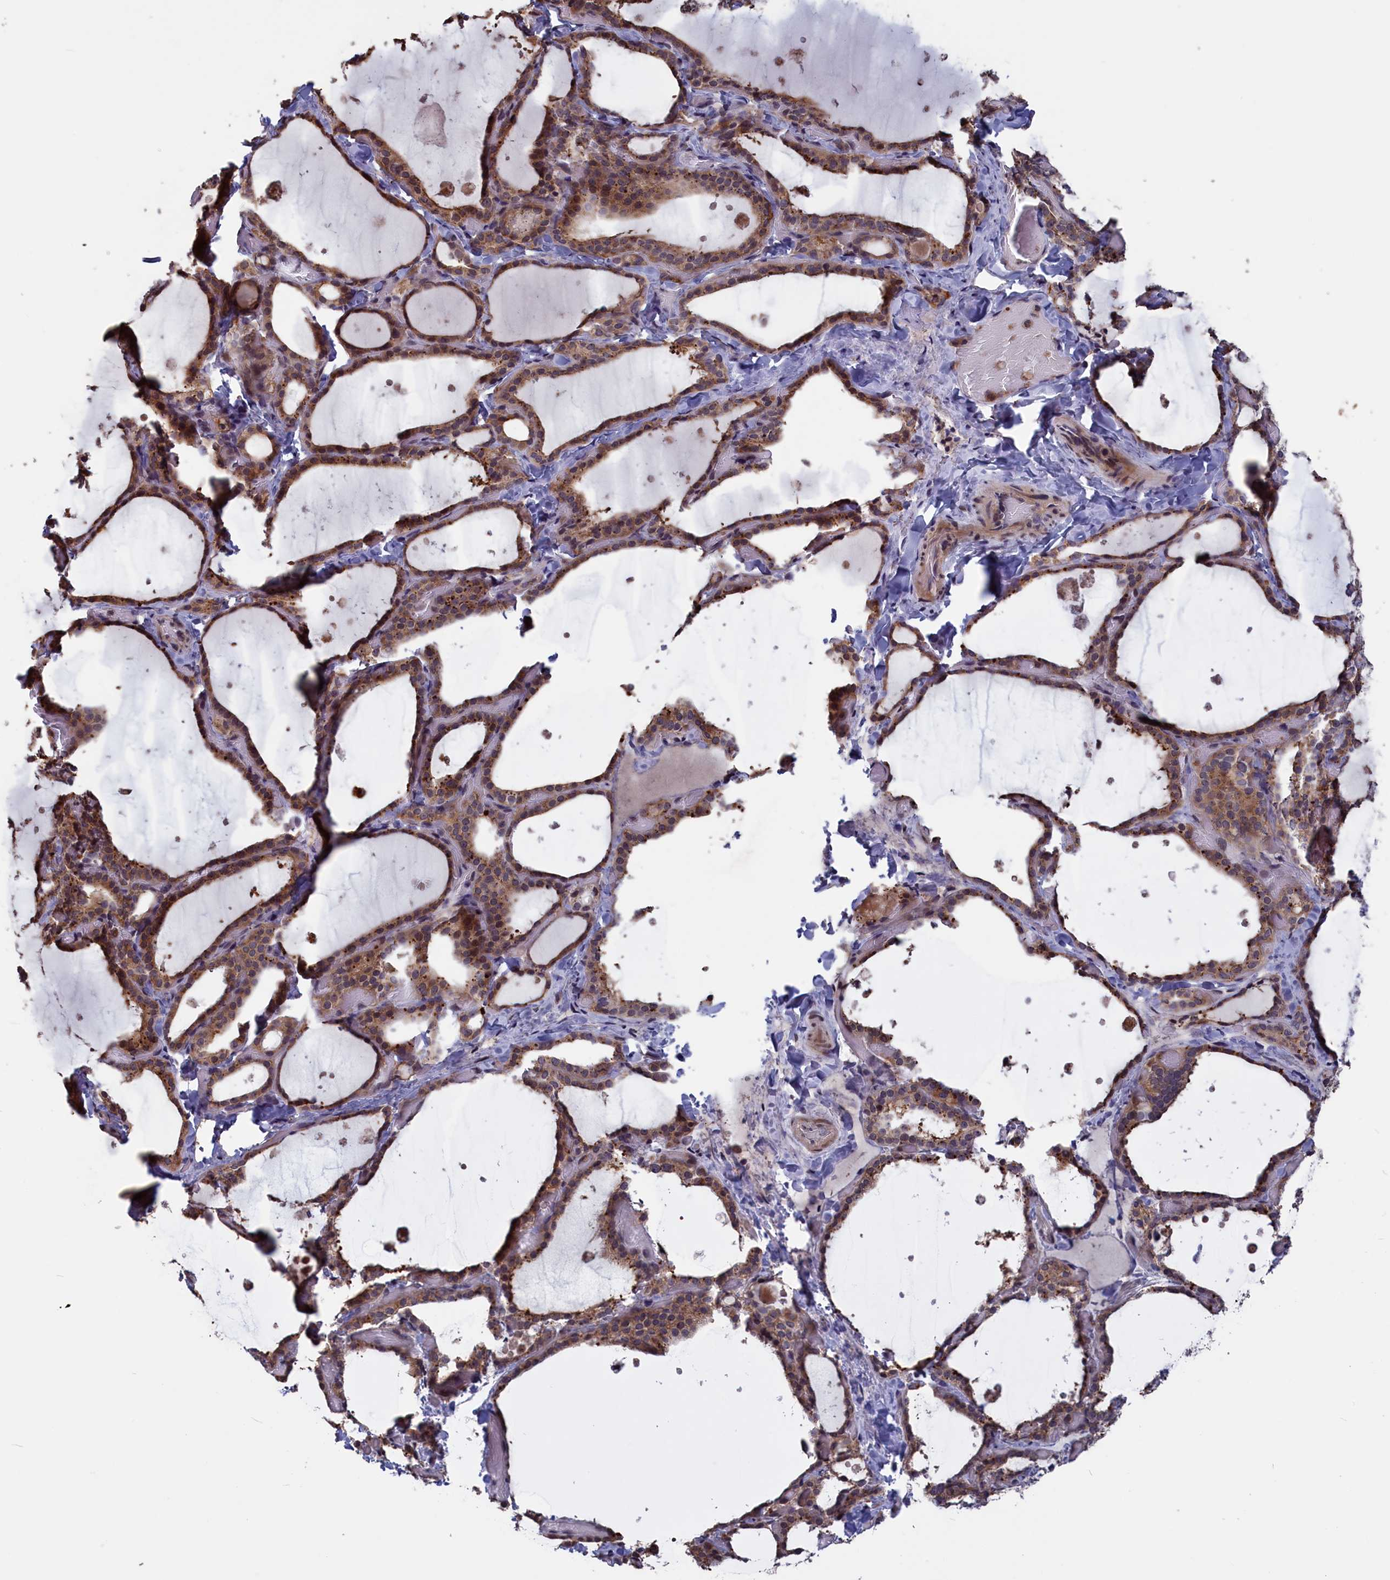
{"staining": {"intensity": "moderate", "quantity": ">75%", "location": "cytoplasmic/membranous,nuclear"}, "tissue": "thyroid gland", "cell_type": "Glandular cells", "image_type": "normal", "snomed": [{"axis": "morphology", "description": "Normal tissue, NOS"}, {"axis": "topography", "description": "Thyroid gland"}], "caption": "Protein staining of benign thyroid gland displays moderate cytoplasmic/membranous,nuclear expression in about >75% of glandular cells.", "gene": "CACTIN", "patient": {"sex": "female", "age": 44}}